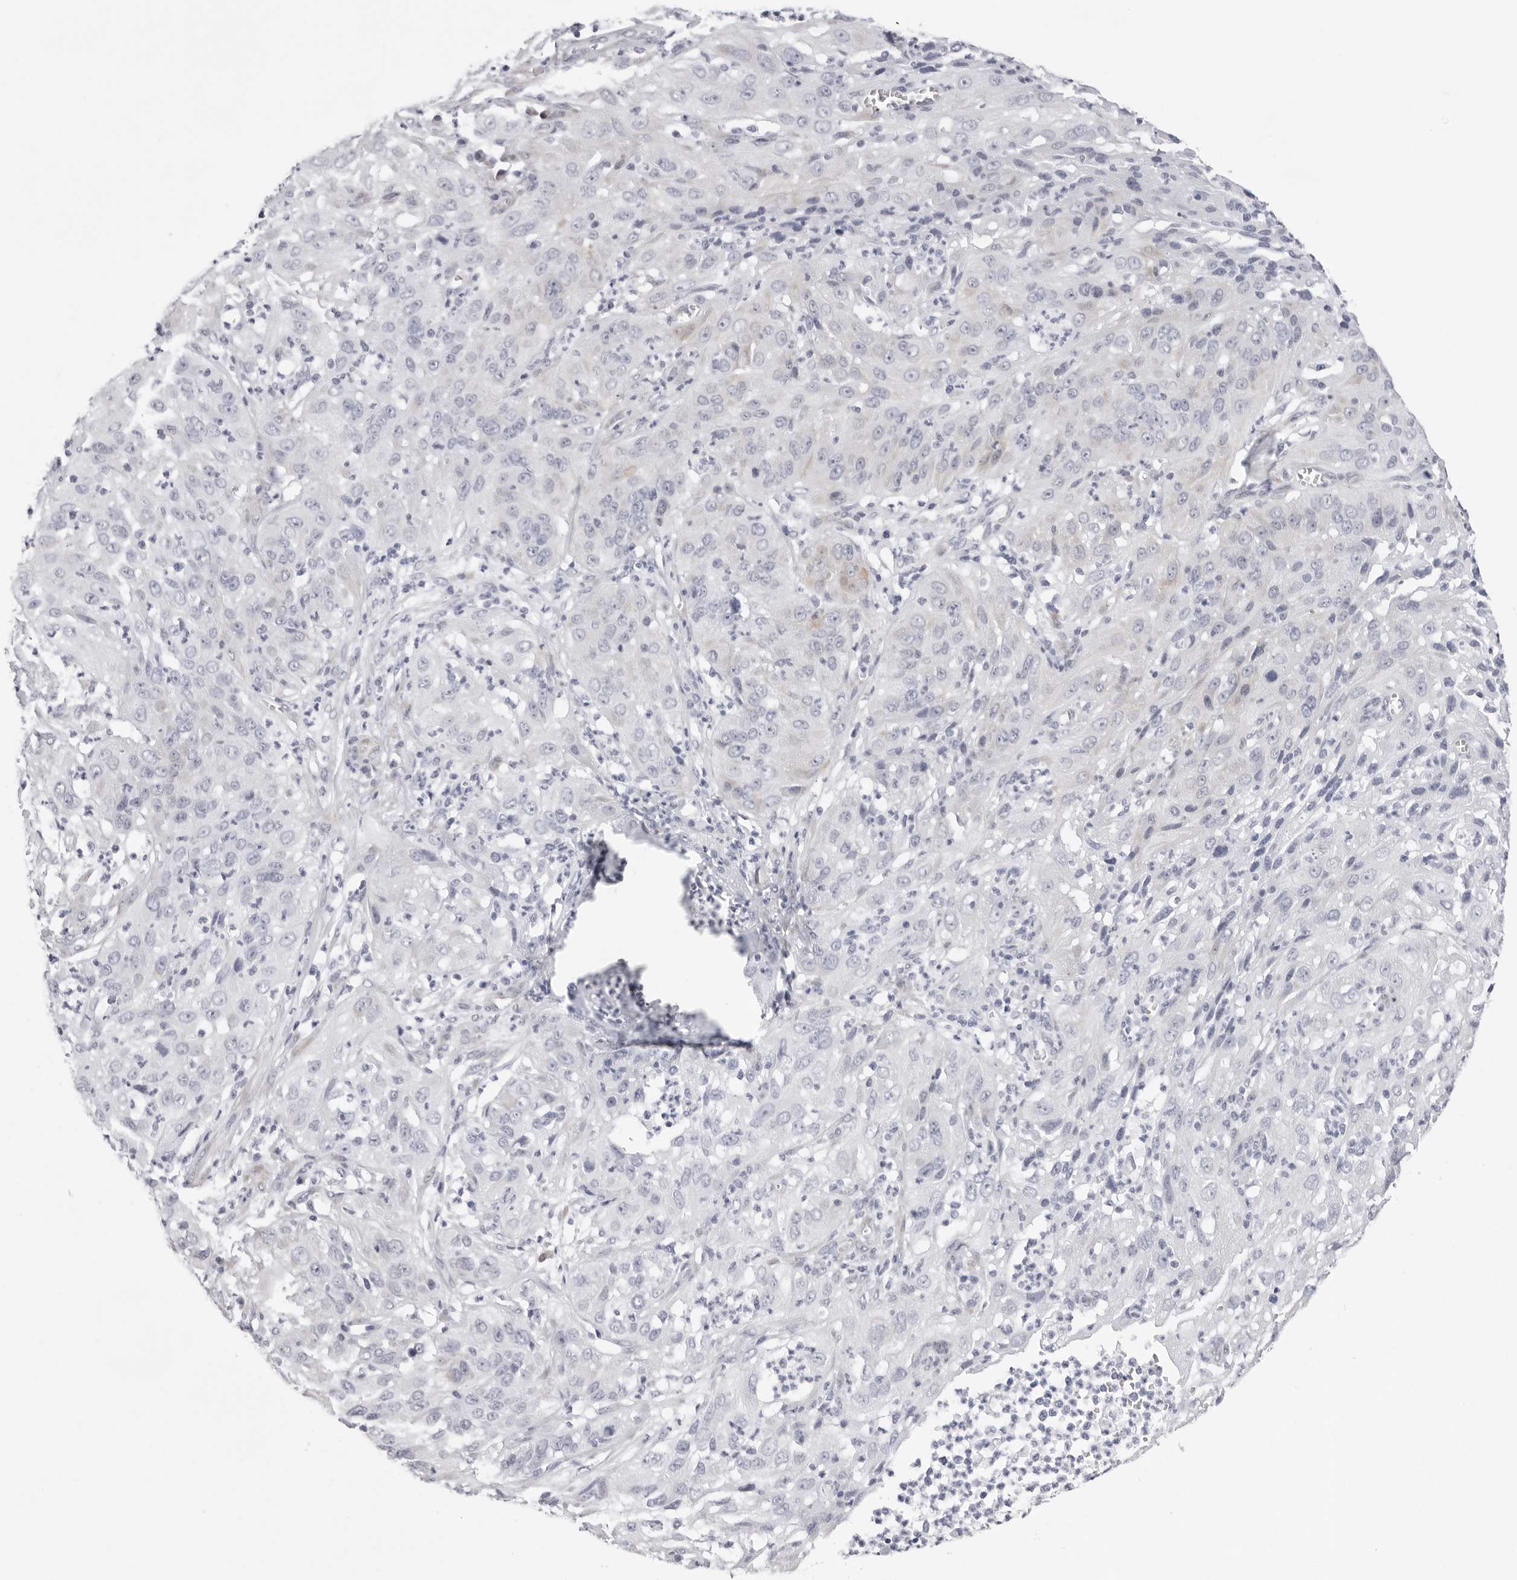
{"staining": {"intensity": "negative", "quantity": "none", "location": "none"}, "tissue": "cervical cancer", "cell_type": "Tumor cells", "image_type": "cancer", "snomed": [{"axis": "morphology", "description": "Squamous cell carcinoma, NOS"}, {"axis": "topography", "description": "Cervix"}], "caption": "Tumor cells show no significant positivity in cervical cancer.", "gene": "SMIM2", "patient": {"sex": "female", "age": 32}}